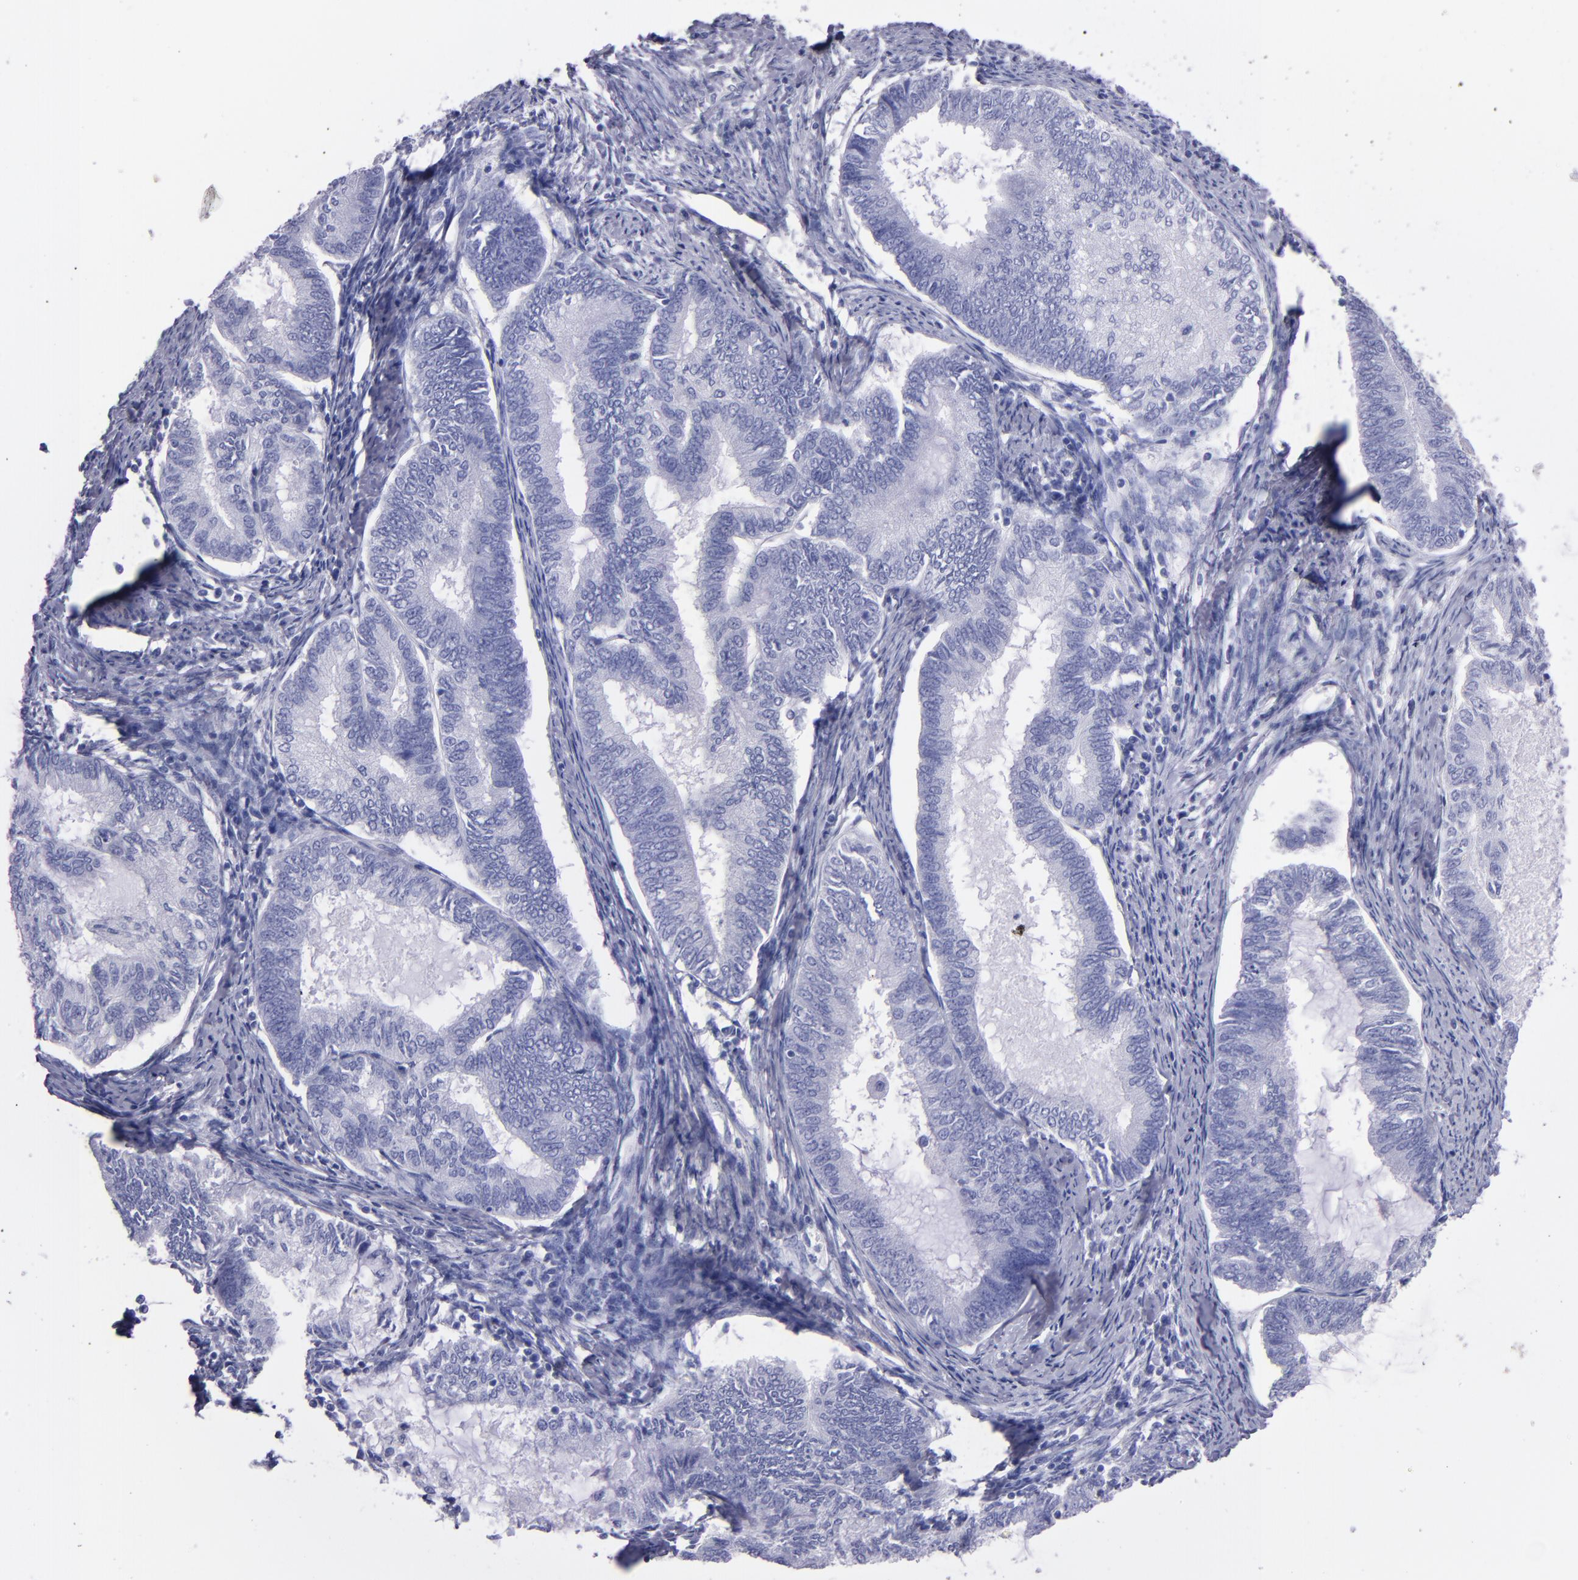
{"staining": {"intensity": "negative", "quantity": "none", "location": "none"}, "tissue": "endometrial cancer", "cell_type": "Tumor cells", "image_type": "cancer", "snomed": [{"axis": "morphology", "description": "Adenocarcinoma, NOS"}, {"axis": "topography", "description": "Endometrium"}], "caption": "Tumor cells show no significant staining in endometrial adenocarcinoma.", "gene": "TG", "patient": {"sex": "female", "age": 86}}